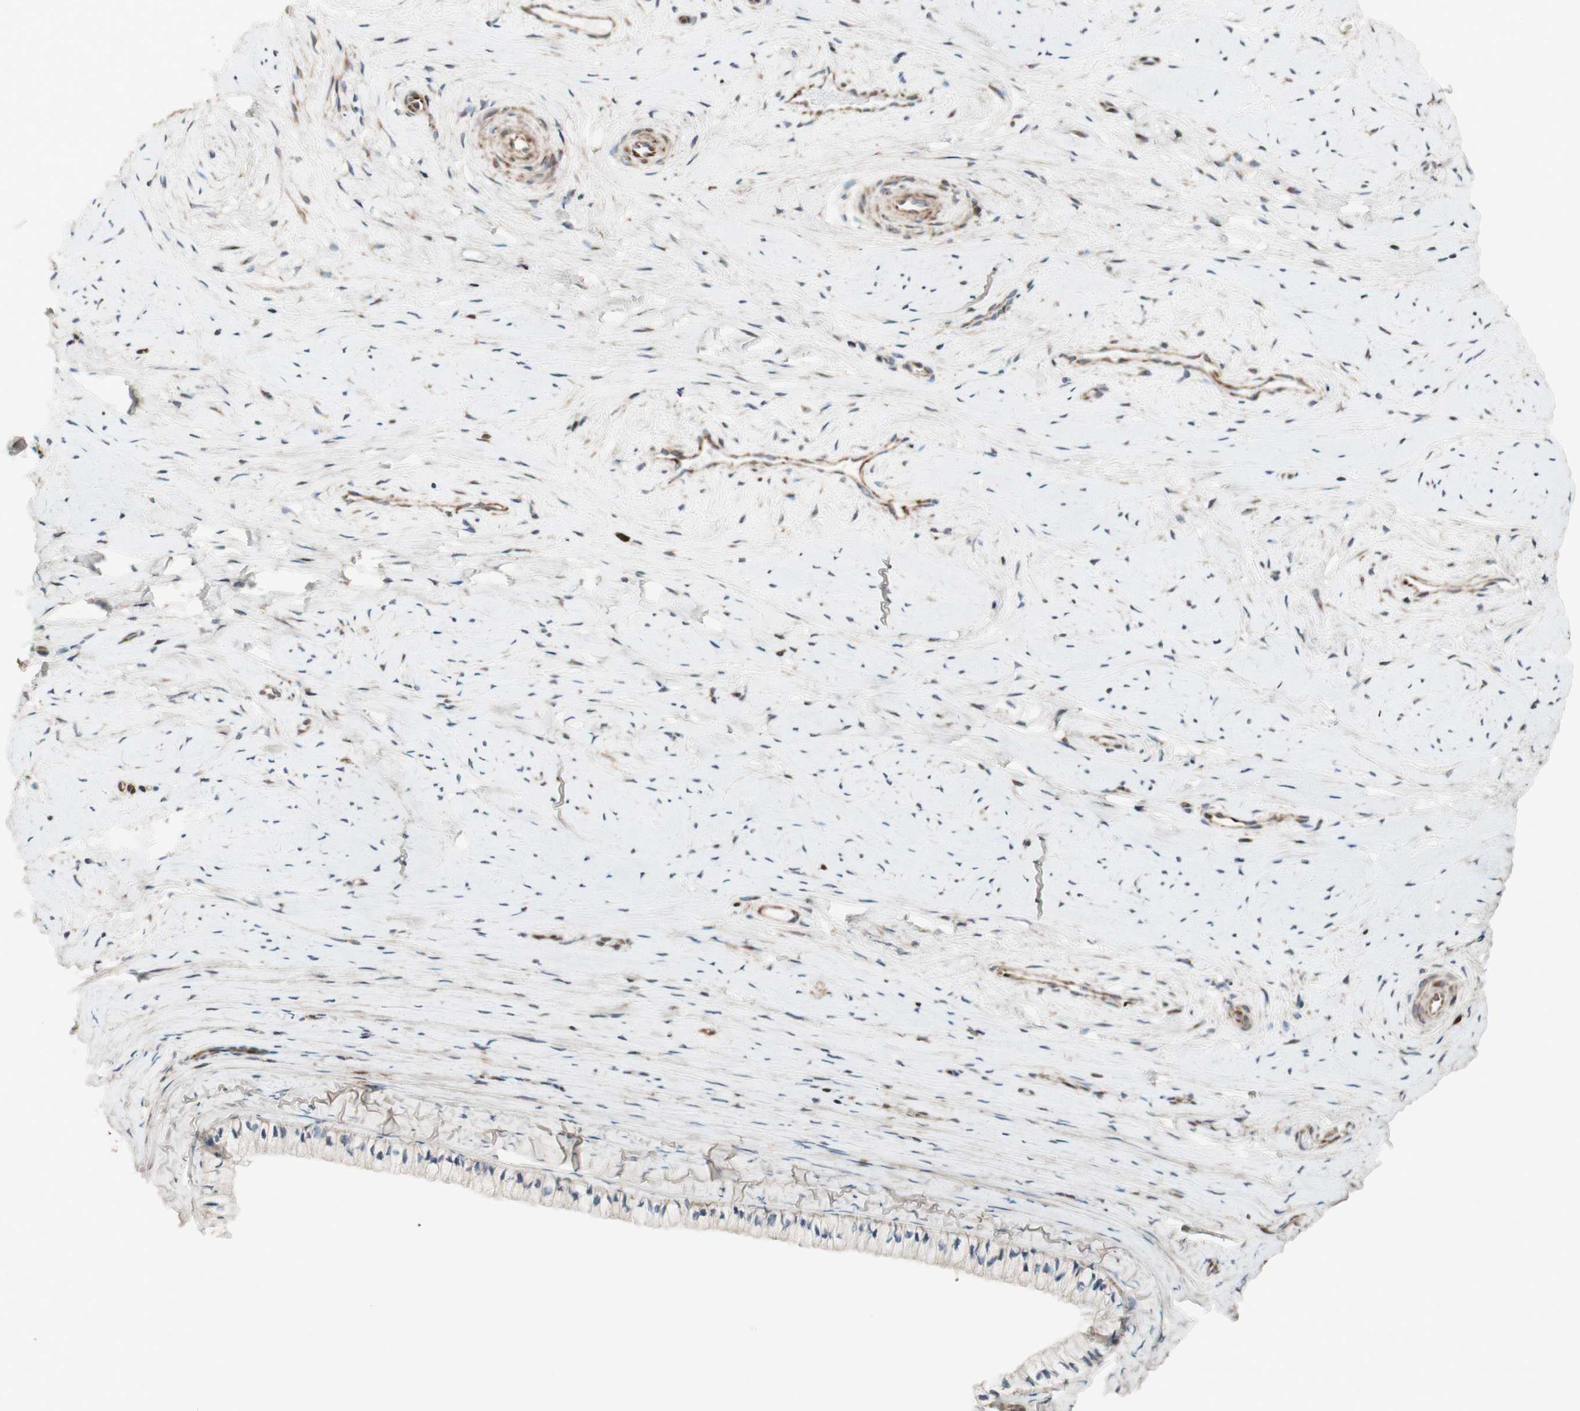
{"staining": {"intensity": "negative", "quantity": "none", "location": "none"}, "tissue": "cervix", "cell_type": "Glandular cells", "image_type": "normal", "snomed": [{"axis": "morphology", "description": "Normal tissue, NOS"}, {"axis": "topography", "description": "Cervix"}], "caption": "The immunohistochemistry (IHC) photomicrograph has no significant staining in glandular cells of cervix. (IHC, brightfield microscopy, high magnification).", "gene": "CCN4", "patient": {"sex": "female", "age": 39}}